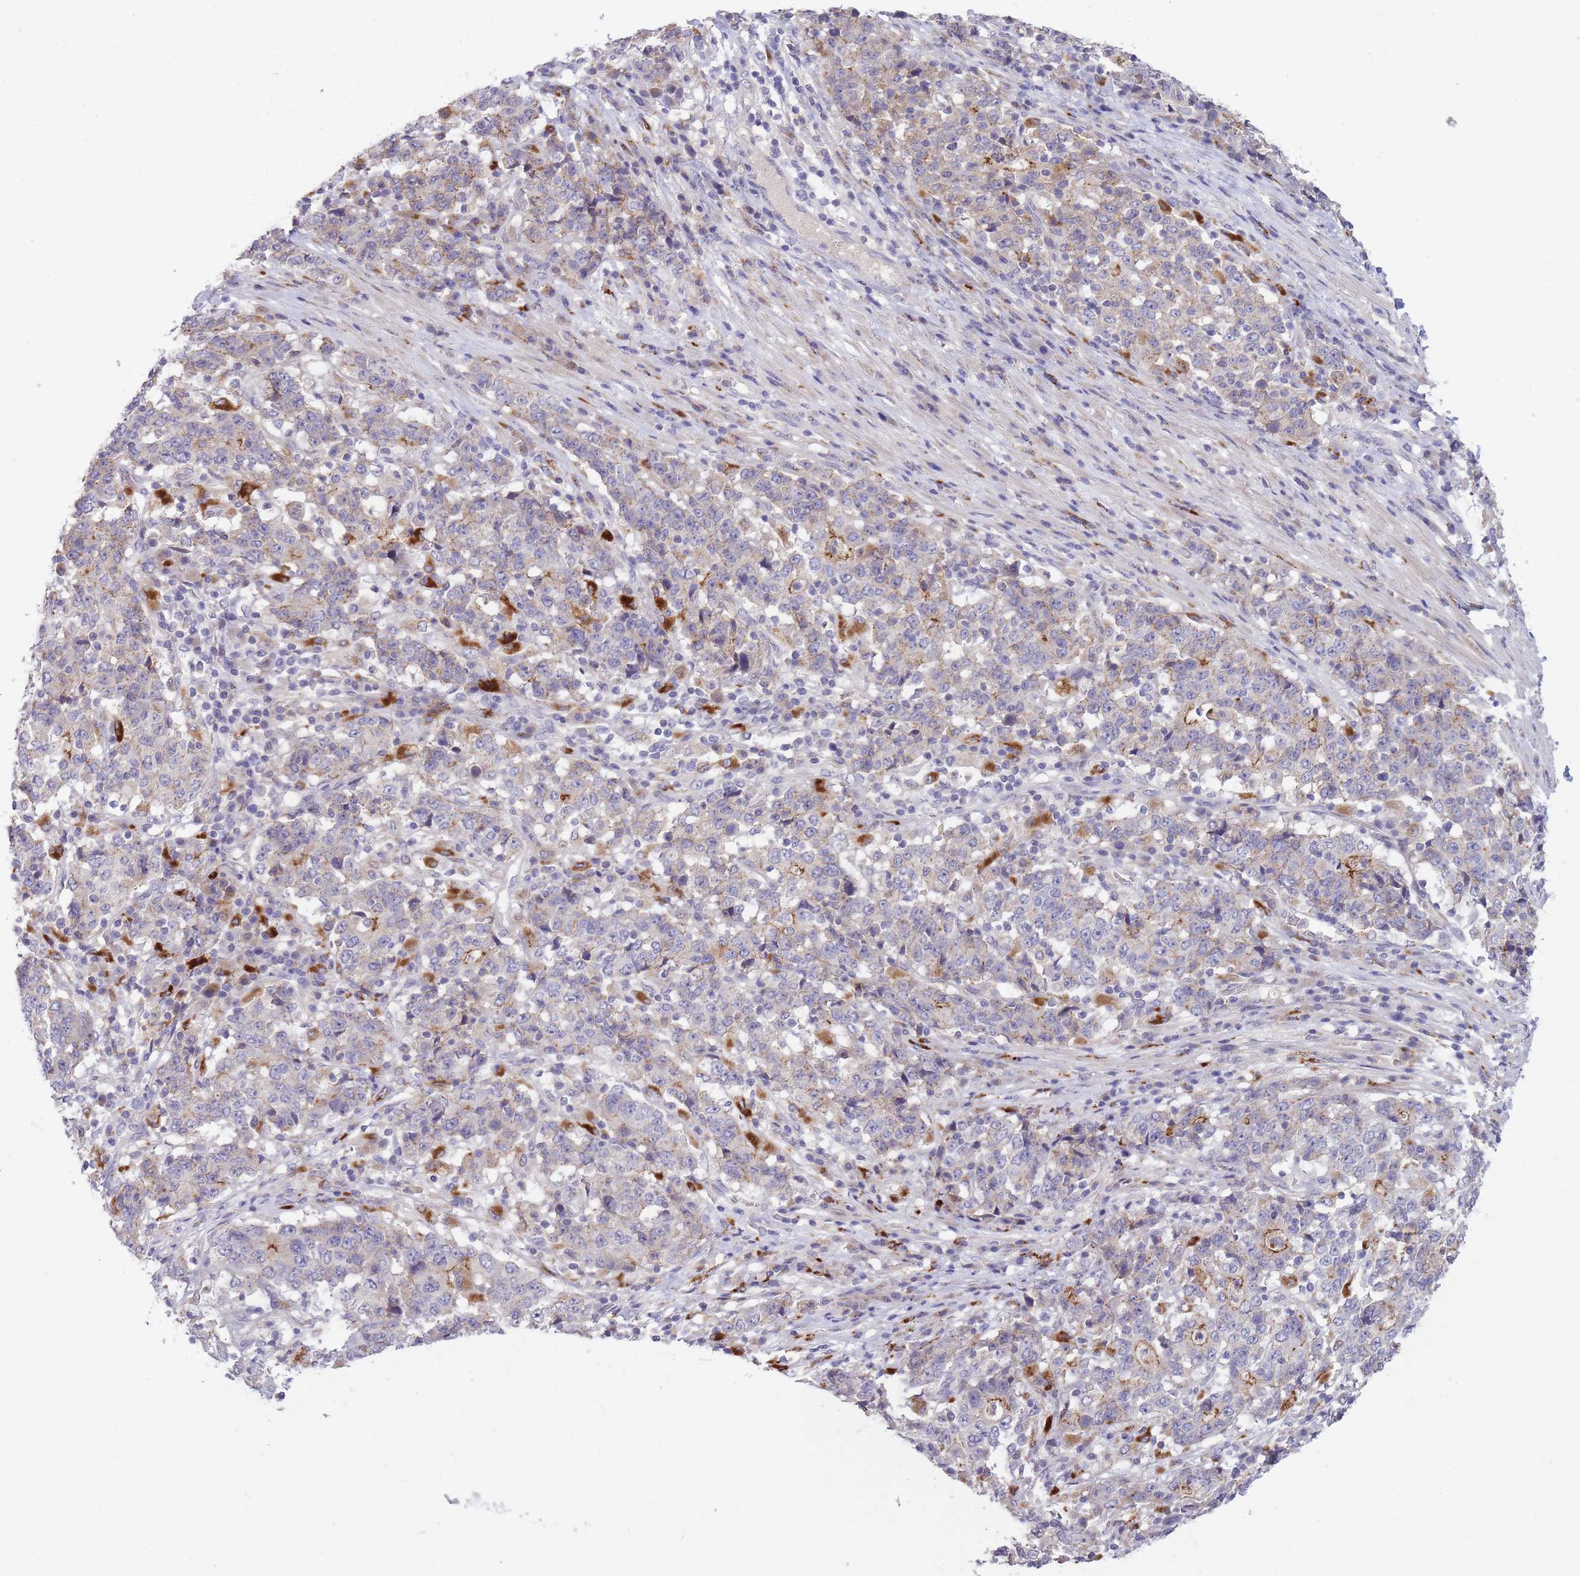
{"staining": {"intensity": "negative", "quantity": "none", "location": "none"}, "tissue": "stomach cancer", "cell_type": "Tumor cells", "image_type": "cancer", "snomed": [{"axis": "morphology", "description": "Adenocarcinoma, NOS"}, {"axis": "topography", "description": "Stomach"}], "caption": "Adenocarcinoma (stomach) was stained to show a protein in brown. There is no significant staining in tumor cells. The staining is performed using DAB brown chromogen with nuclei counter-stained in using hematoxylin.", "gene": "TRIM61", "patient": {"sex": "male", "age": 59}}